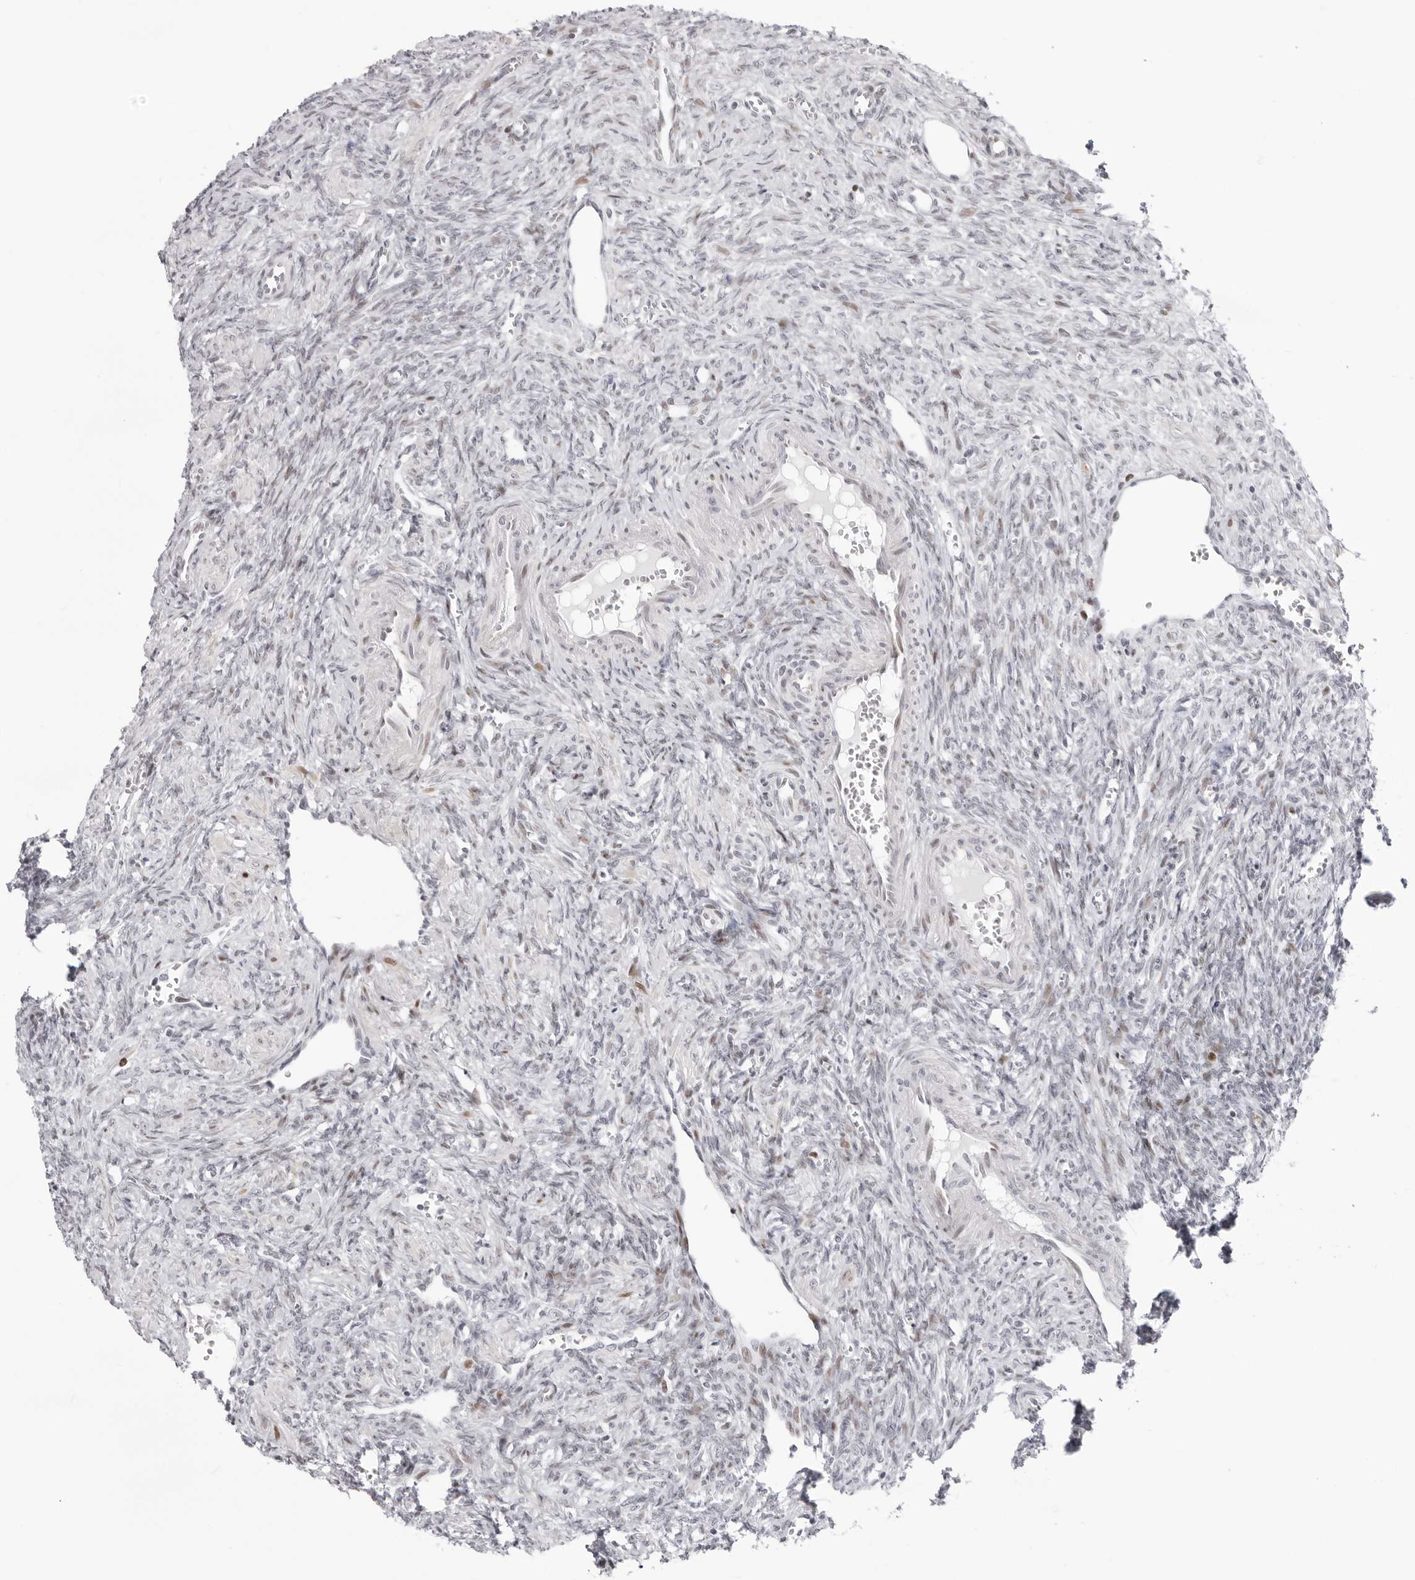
{"staining": {"intensity": "negative", "quantity": "none", "location": "none"}, "tissue": "ovary", "cell_type": "Ovarian stroma cells", "image_type": "normal", "snomed": [{"axis": "morphology", "description": "Normal tissue, NOS"}, {"axis": "topography", "description": "Ovary"}], "caption": "Immunohistochemistry histopathology image of benign ovary: ovary stained with DAB demonstrates no significant protein expression in ovarian stroma cells.", "gene": "NTPCR", "patient": {"sex": "female", "age": 41}}